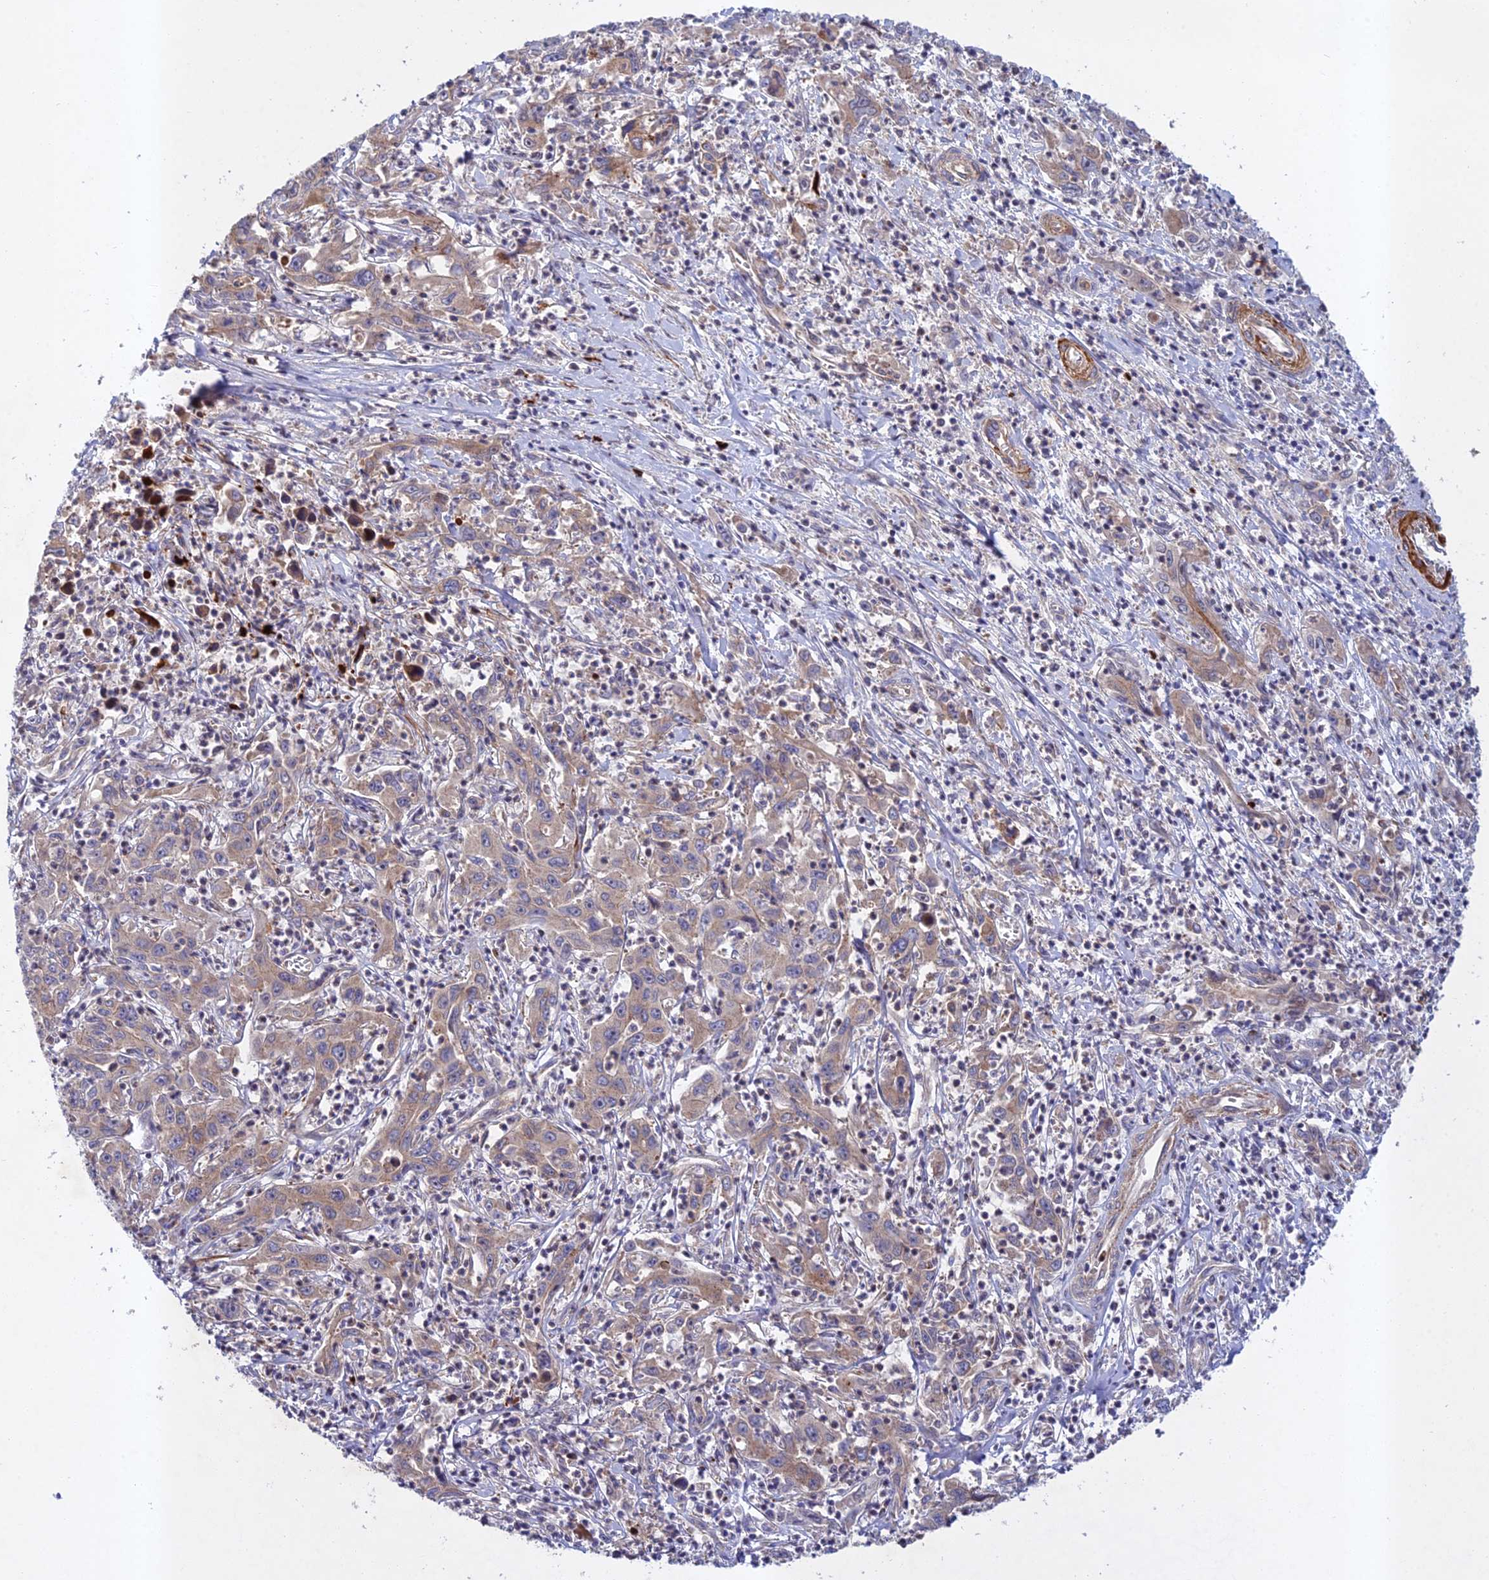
{"staining": {"intensity": "moderate", "quantity": "25%-75%", "location": "cytoplasmic/membranous"}, "tissue": "liver cancer", "cell_type": "Tumor cells", "image_type": "cancer", "snomed": [{"axis": "morphology", "description": "Carcinoma, Hepatocellular, NOS"}, {"axis": "topography", "description": "Liver"}], "caption": "Liver cancer (hepatocellular carcinoma) stained with a protein marker exhibits moderate staining in tumor cells.", "gene": "RALGAPA2", "patient": {"sex": "male", "age": 63}}